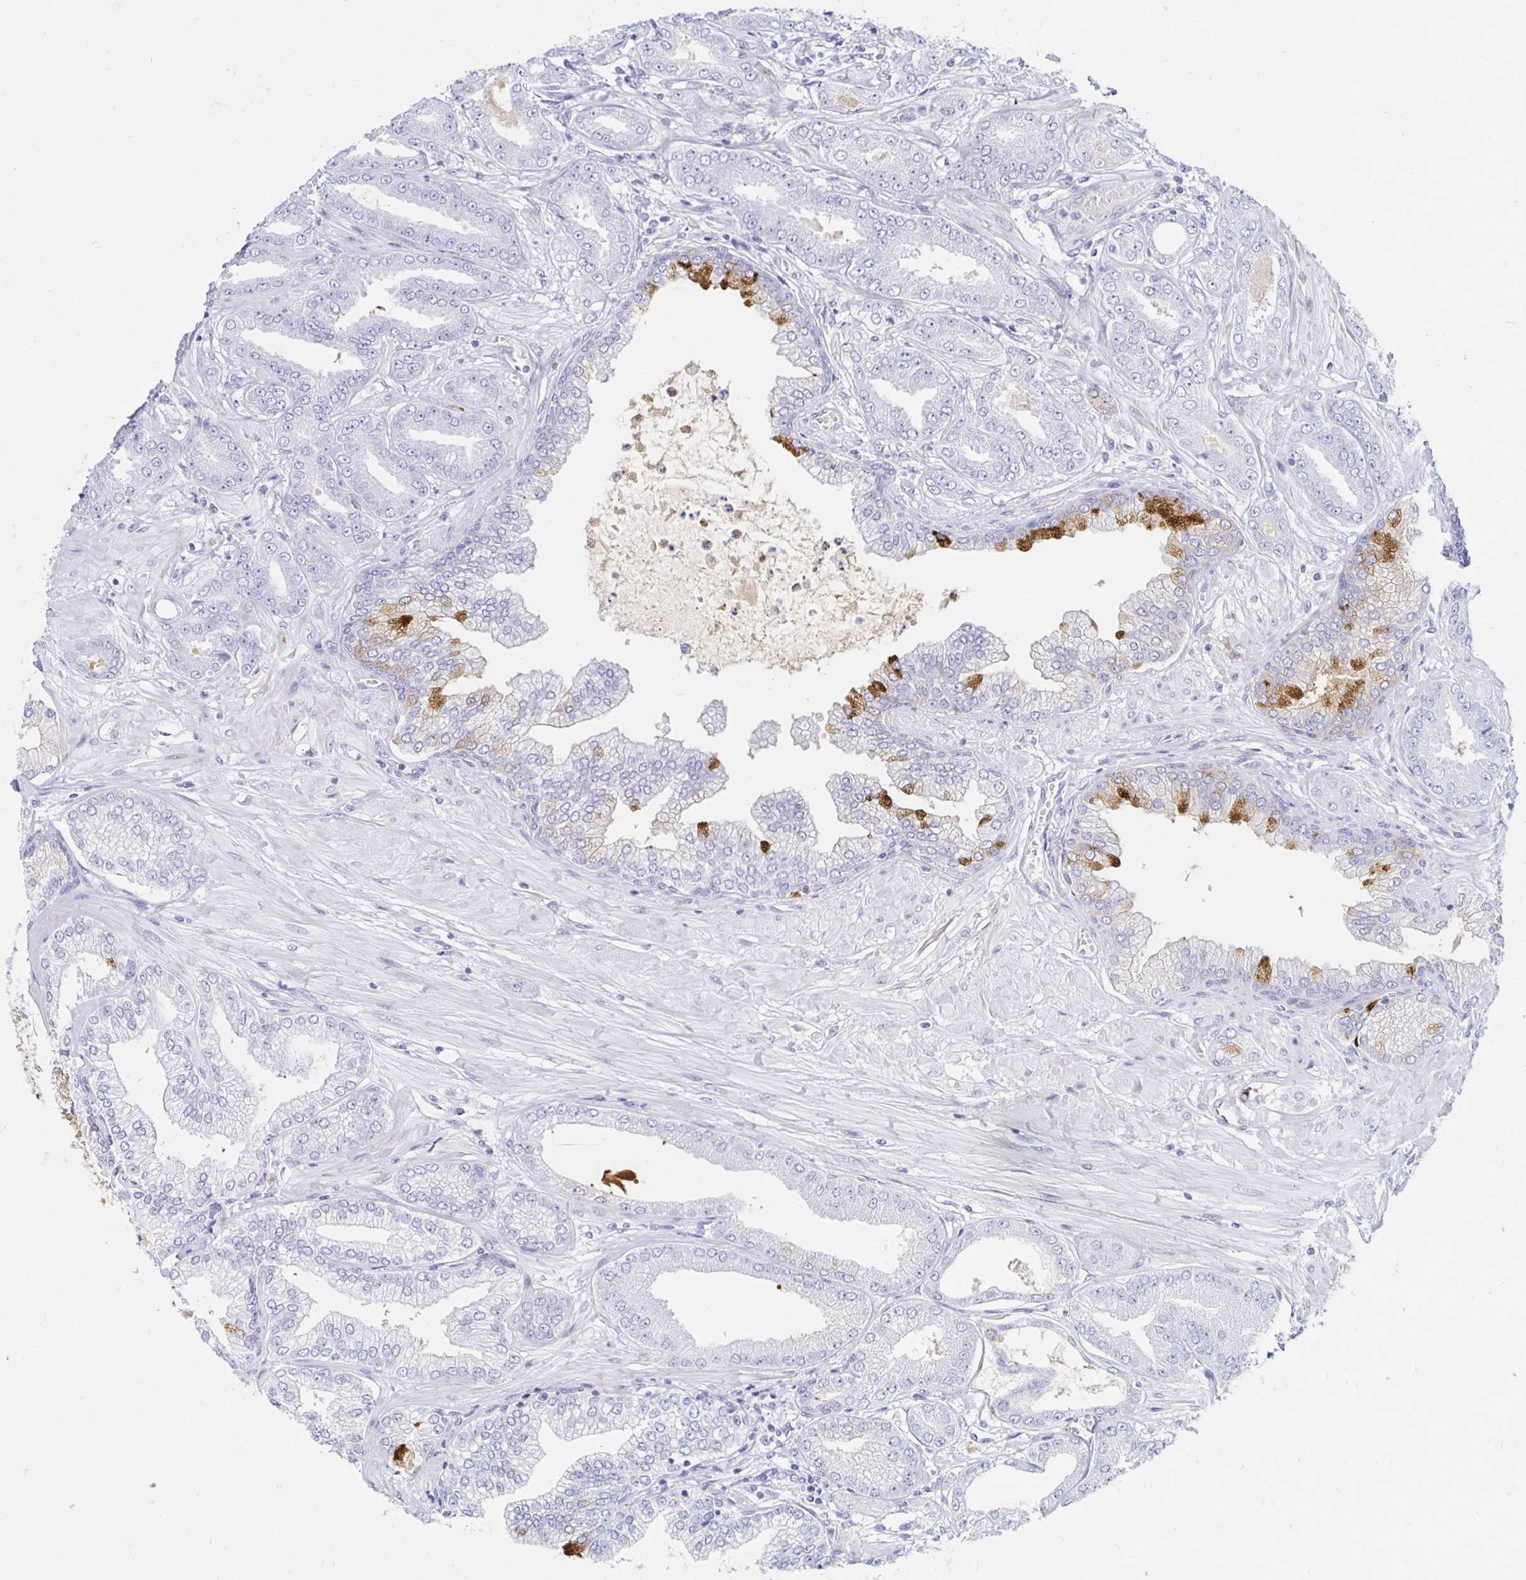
{"staining": {"intensity": "strong", "quantity": "<25%", "location": "cytoplasmic/membranous"}, "tissue": "prostate cancer", "cell_type": "Tumor cells", "image_type": "cancer", "snomed": [{"axis": "morphology", "description": "Adenocarcinoma, Low grade"}, {"axis": "topography", "description": "Prostate"}], "caption": "Immunohistochemical staining of human prostate cancer exhibits strong cytoplasmic/membranous protein staining in approximately <25% of tumor cells. (DAB = brown stain, brightfield microscopy at high magnification).", "gene": "TIMP1", "patient": {"sex": "male", "age": 55}}